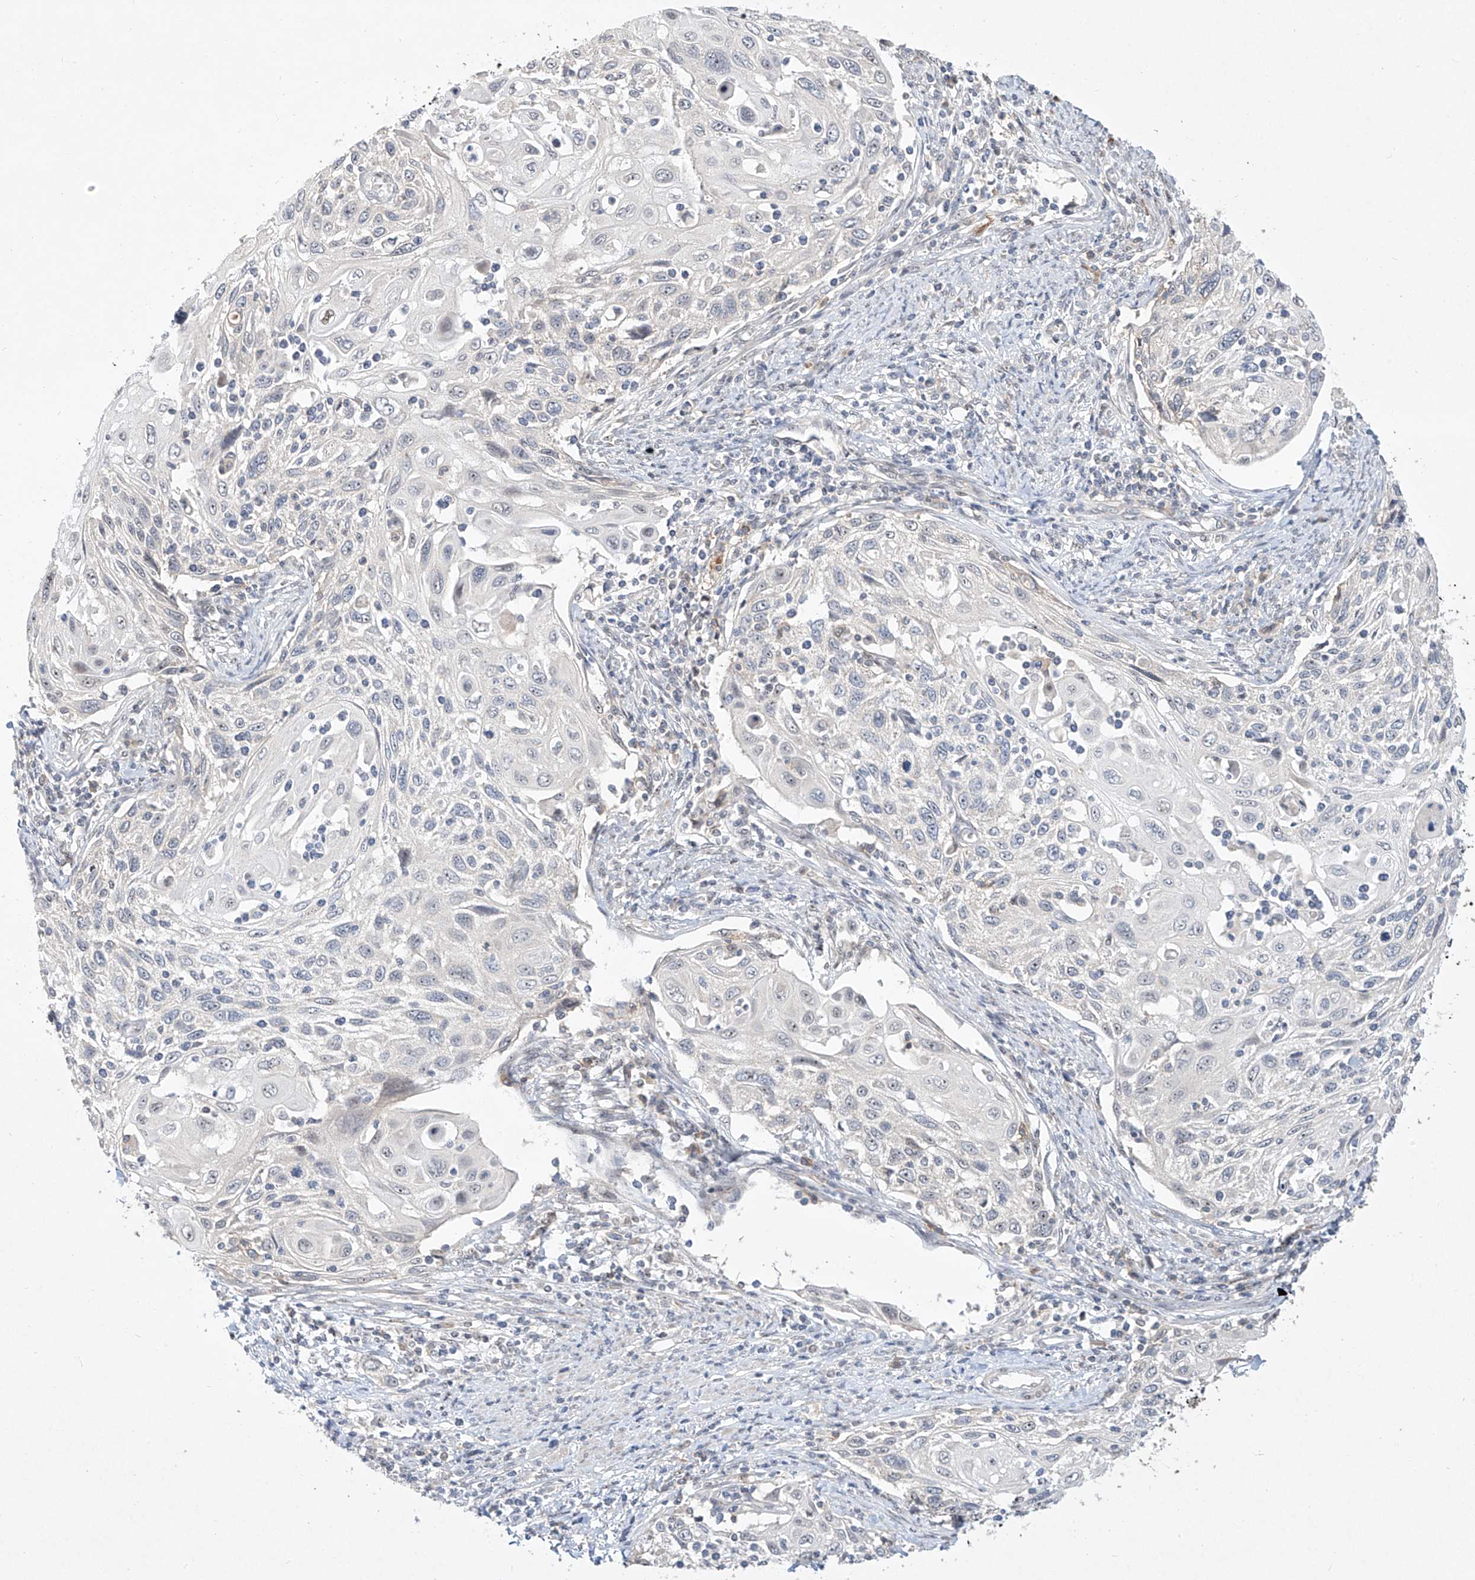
{"staining": {"intensity": "negative", "quantity": "none", "location": "none"}, "tissue": "cervical cancer", "cell_type": "Tumor cells", "image_type": "cancer", "snomed": [{"axis": "morphology", "description": "Squamous cell carcinoma, NOS"}, {"axis": "topography", "description": "Cervix"}], "caption": "Cervical squamous cell carcinoma was stained to show a protein in brown. There is no significant positivity in tumor cells.", "gene": "TASP1", "patient": {"sex": "female", "age": 70}}